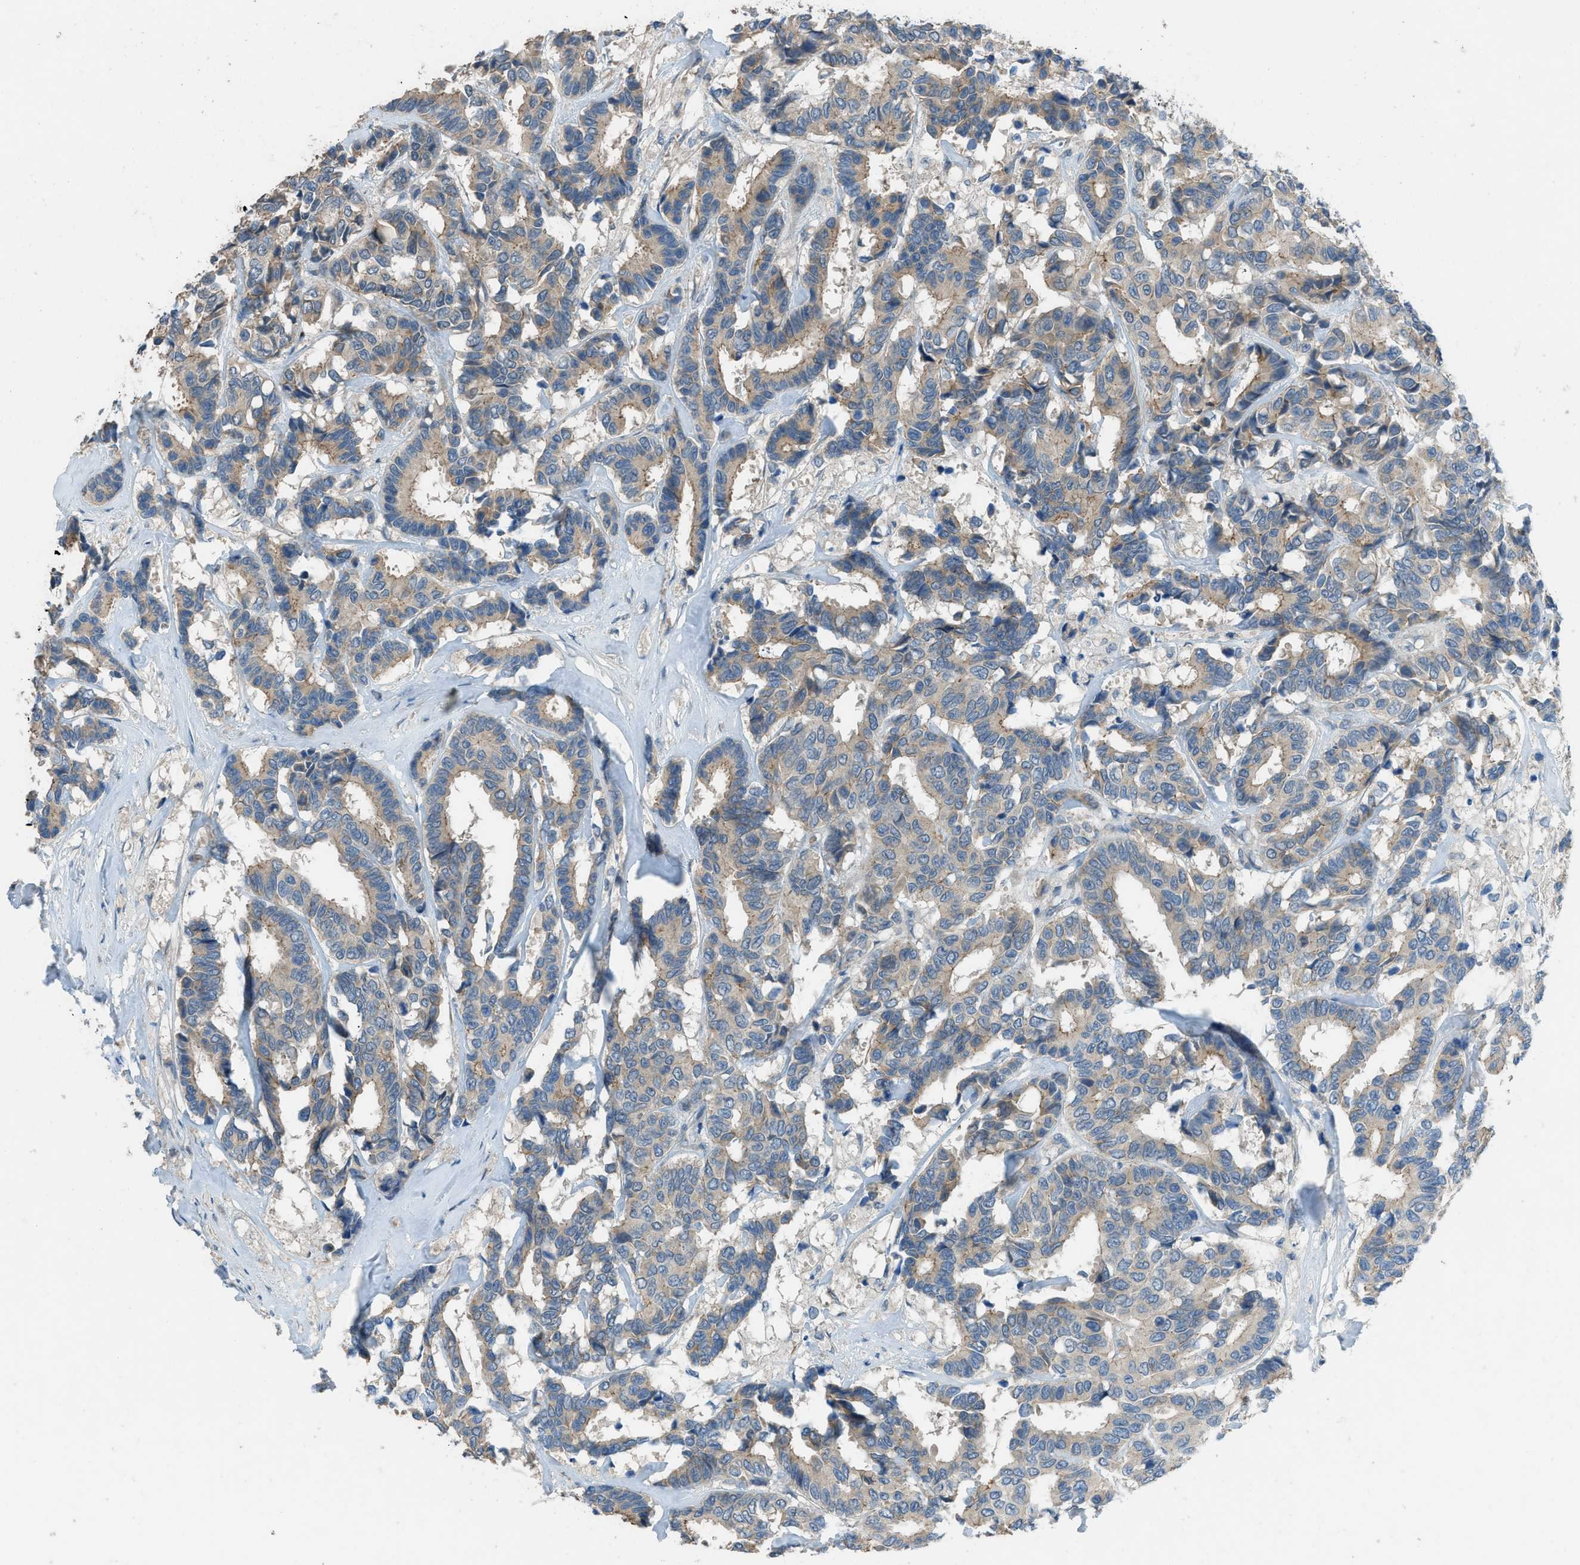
{"staining": {"intensity": "weak", "quantity": ">75%", "location": "cytoplasmic/membranous"}, "tissue": "breast cancer", "cell_type": "Tumor cells", "image_type": "cancer", "snomed": [{"axis": "morphology", "description": "Duct carcinoma"}, {"axis": "topography", "description": "Breast"}], "caption": "This is a micrograph of IHC staining of breast infiltrating ductal carcinoma, which shows weak positivity in the cytoplasmic/membranous of tumor cells.", "gene": "TIMD4", "patient": {"sex": "female", "age": 87}}